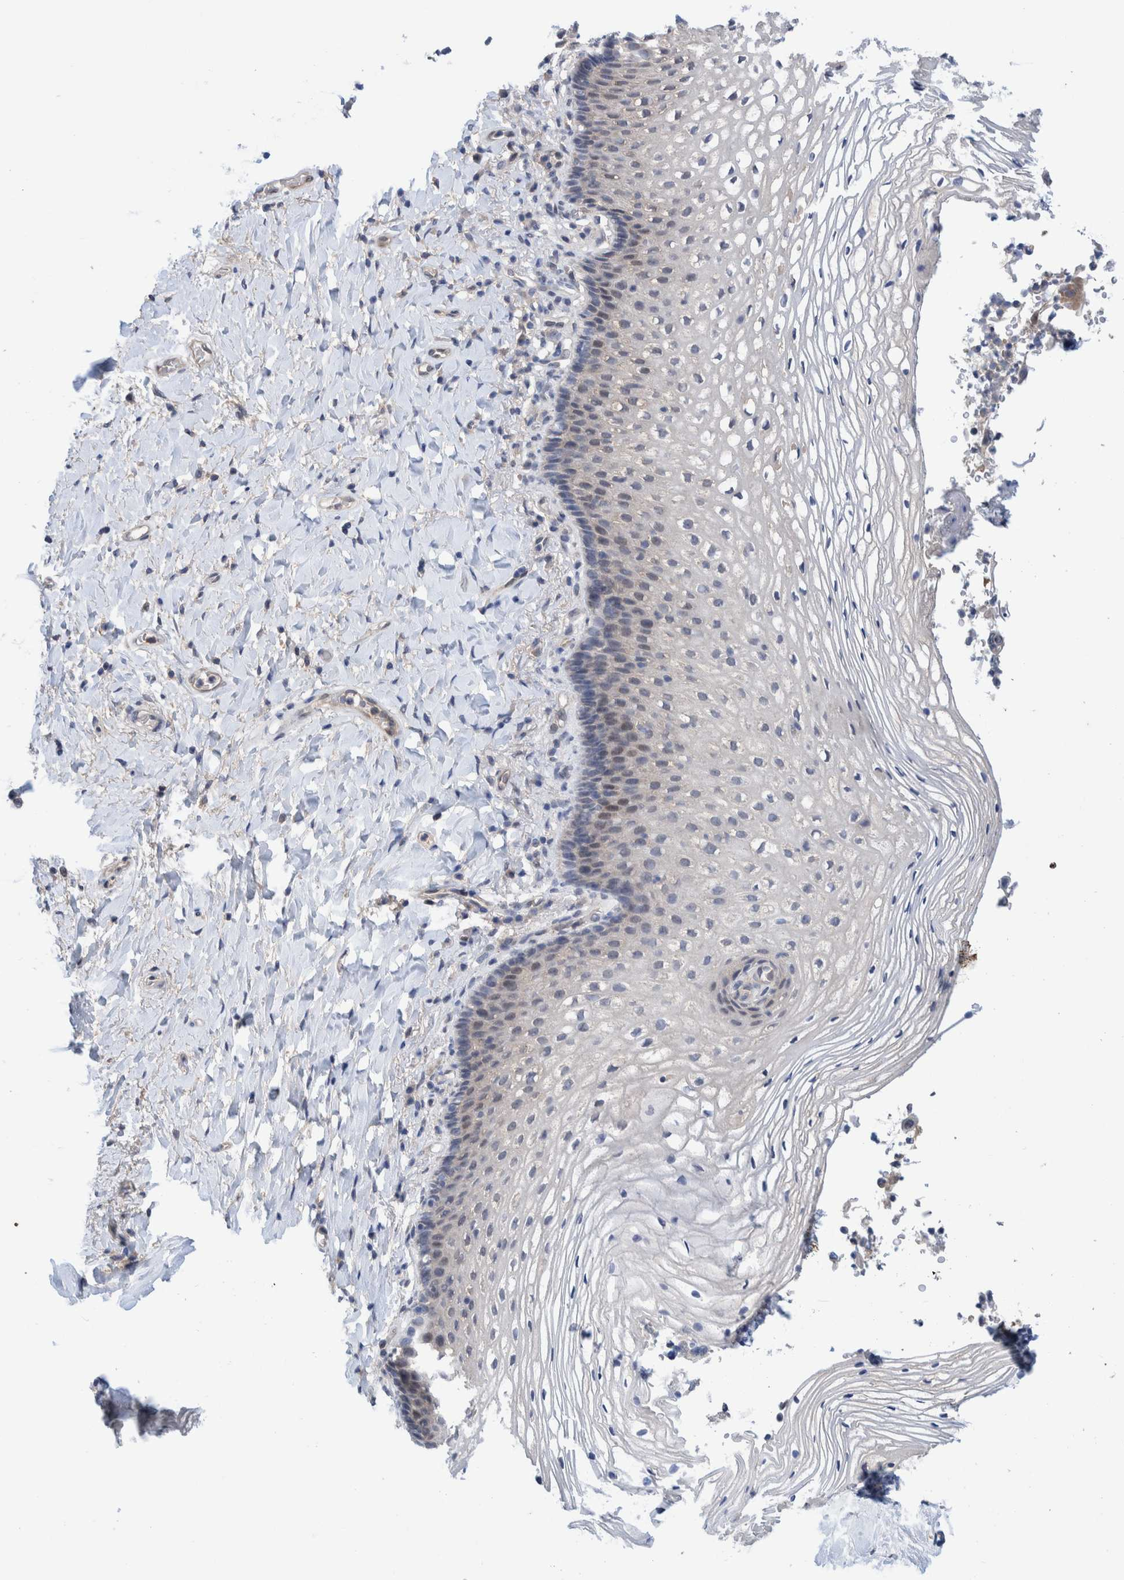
{"staining": {"intensity": "weak", "quantity": "<25%", "location": "cytoplasmic/membranous"}, "tissue": "vagina", "cell_type": "Squamous epithelial cells", "image_type": "normal", "snomed": [{"axis": "morphology", "description": "Normal tissue, NOS"}, {"axis": "topography", "description": "Vagina"}], "caption": "An IHC micrograph of benign vagina is shown. There is no staining in squamous epithelial cells of vagina. (Stains: DAB immunohistochemistry (IHC) with hematoxylin counter stain, Microscopy: brightfield microscopy at high magnification).", "gene": "PFAS", "patient": {"sex": "female", "age": 60}}